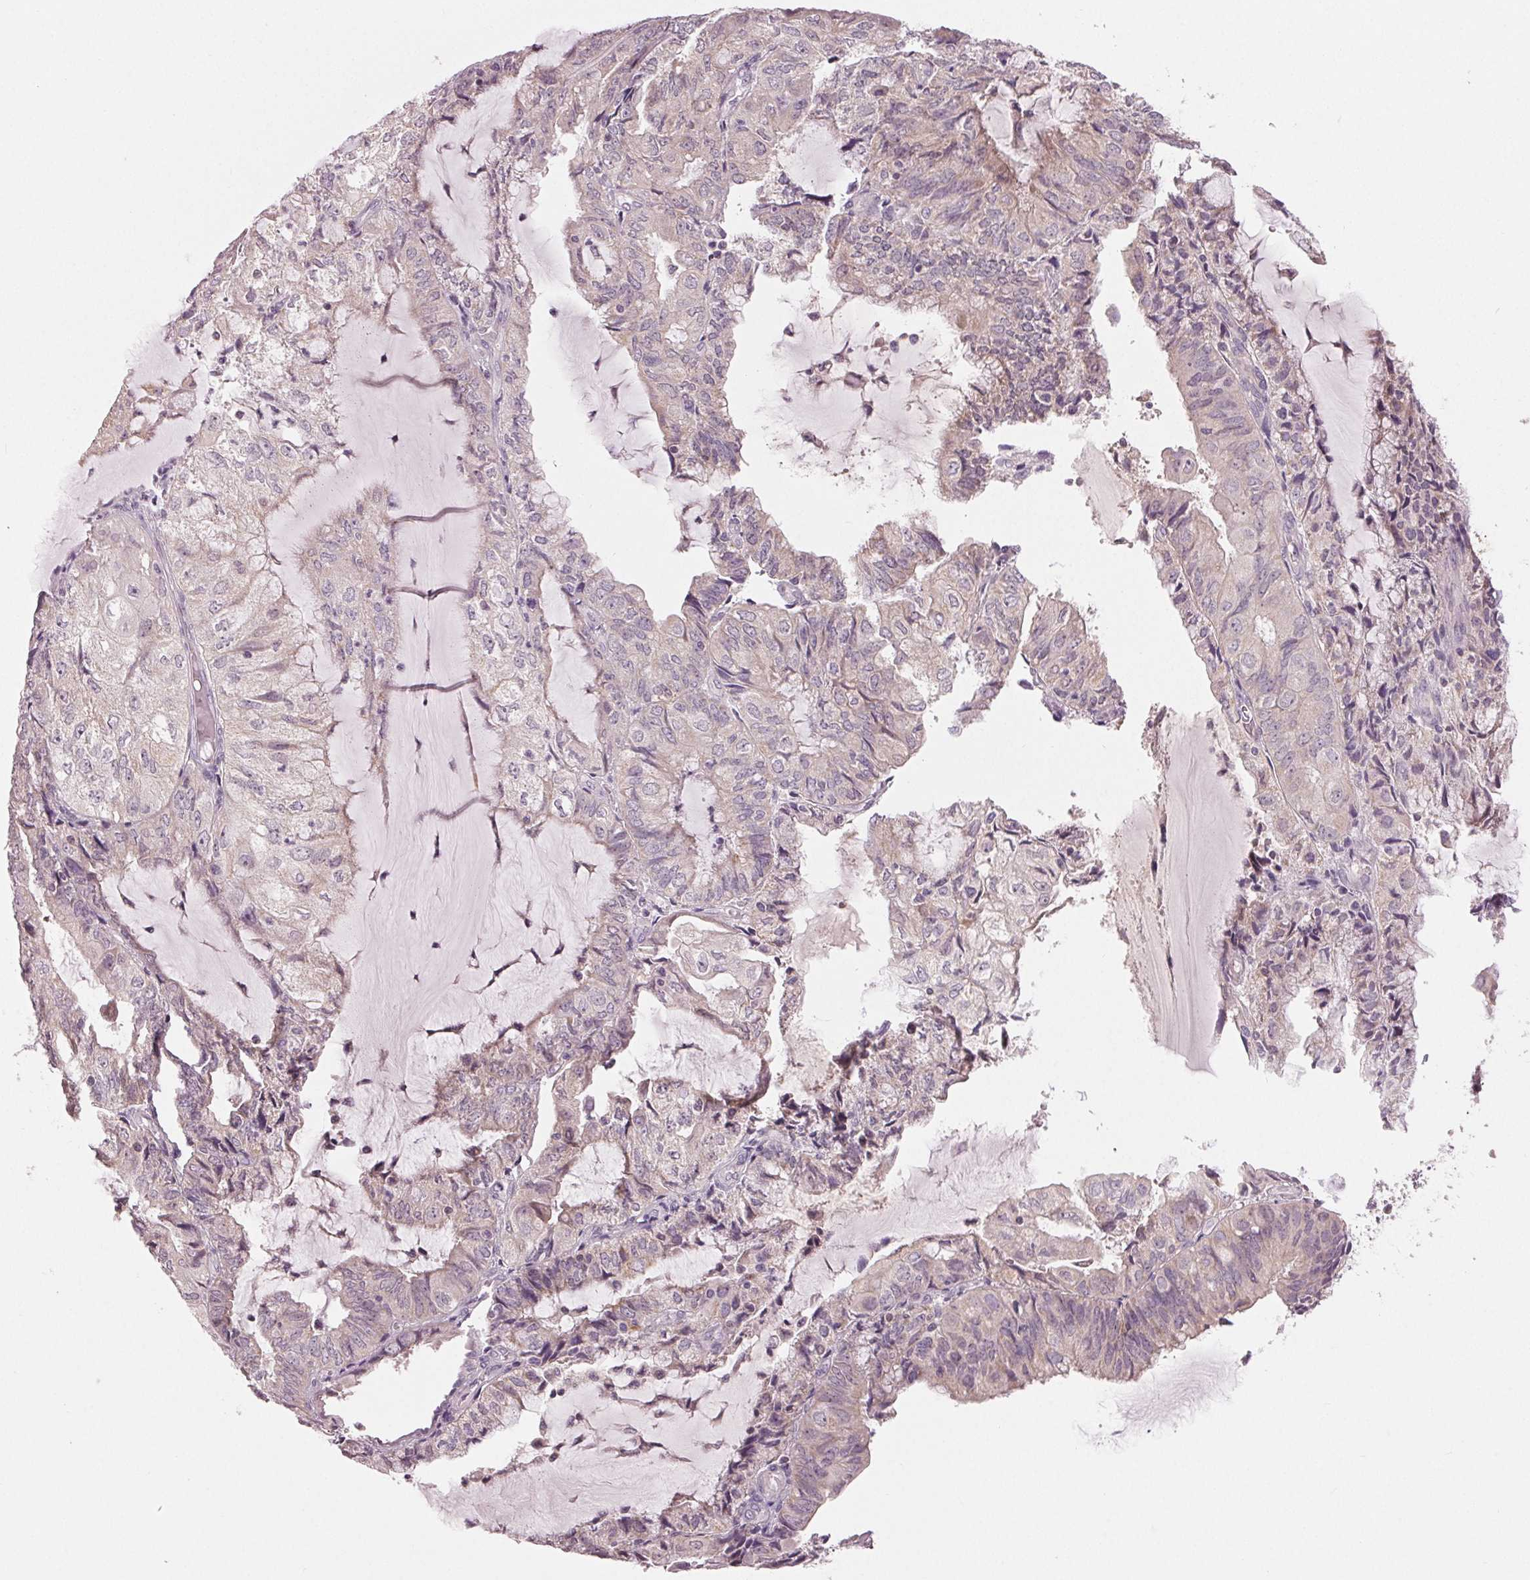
{"staining": {"intensity": "negative", "quantity": "none", "location": "none"}, "tissue": "endometrial cancer", "cell_type": "Tumor cells", "image_type": "cancer", "snomed": [{"axis": "morphology", "description": "Adenocarcinoma, NOS"}, {"axis": "topography", "description": "Endometrium"}], "caption": "A micrograph of human endometrial cancer (adenocarcinoma) is negative for staining in tumor cells.", "gene": "ZNF605", "patient": {"sex": "female", "age": 81}}